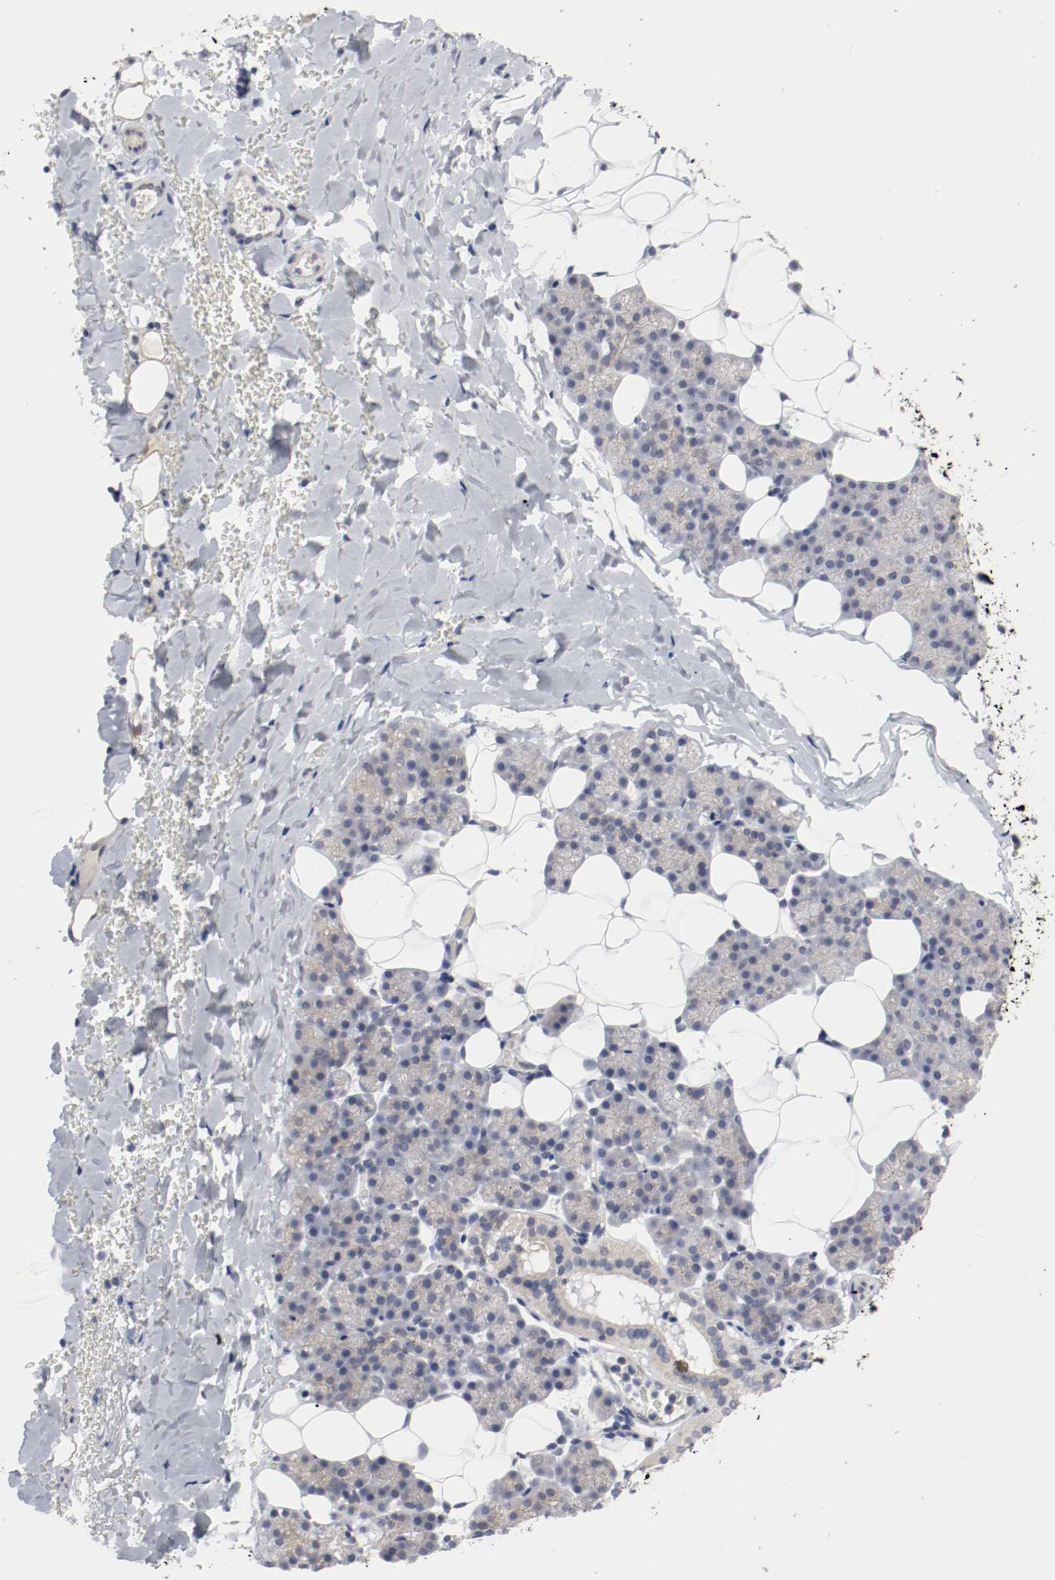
{"staining": {"intensity": "negative", "quantity": "none", "location": "none"}, "tissue": "salivary gland", "cell_type": "Glandular cells", "image_type": "normal", "snomed": [{"axis": "morphology", "description": "Normal tissue, NOS"}, {"axis": "topography", "description": "Lymph node"}, {"axis": "topography", "description": "Salivary gland"}], "caption": "This histopathology image is of unremarkable salivary gland stained with immunohistochemistry to label a protein in brown with the nuclei are counter-stained blue. There is no expression in glandular cells.", "gene": "KIT", "patient": {"sex": "male", "age": 8}}